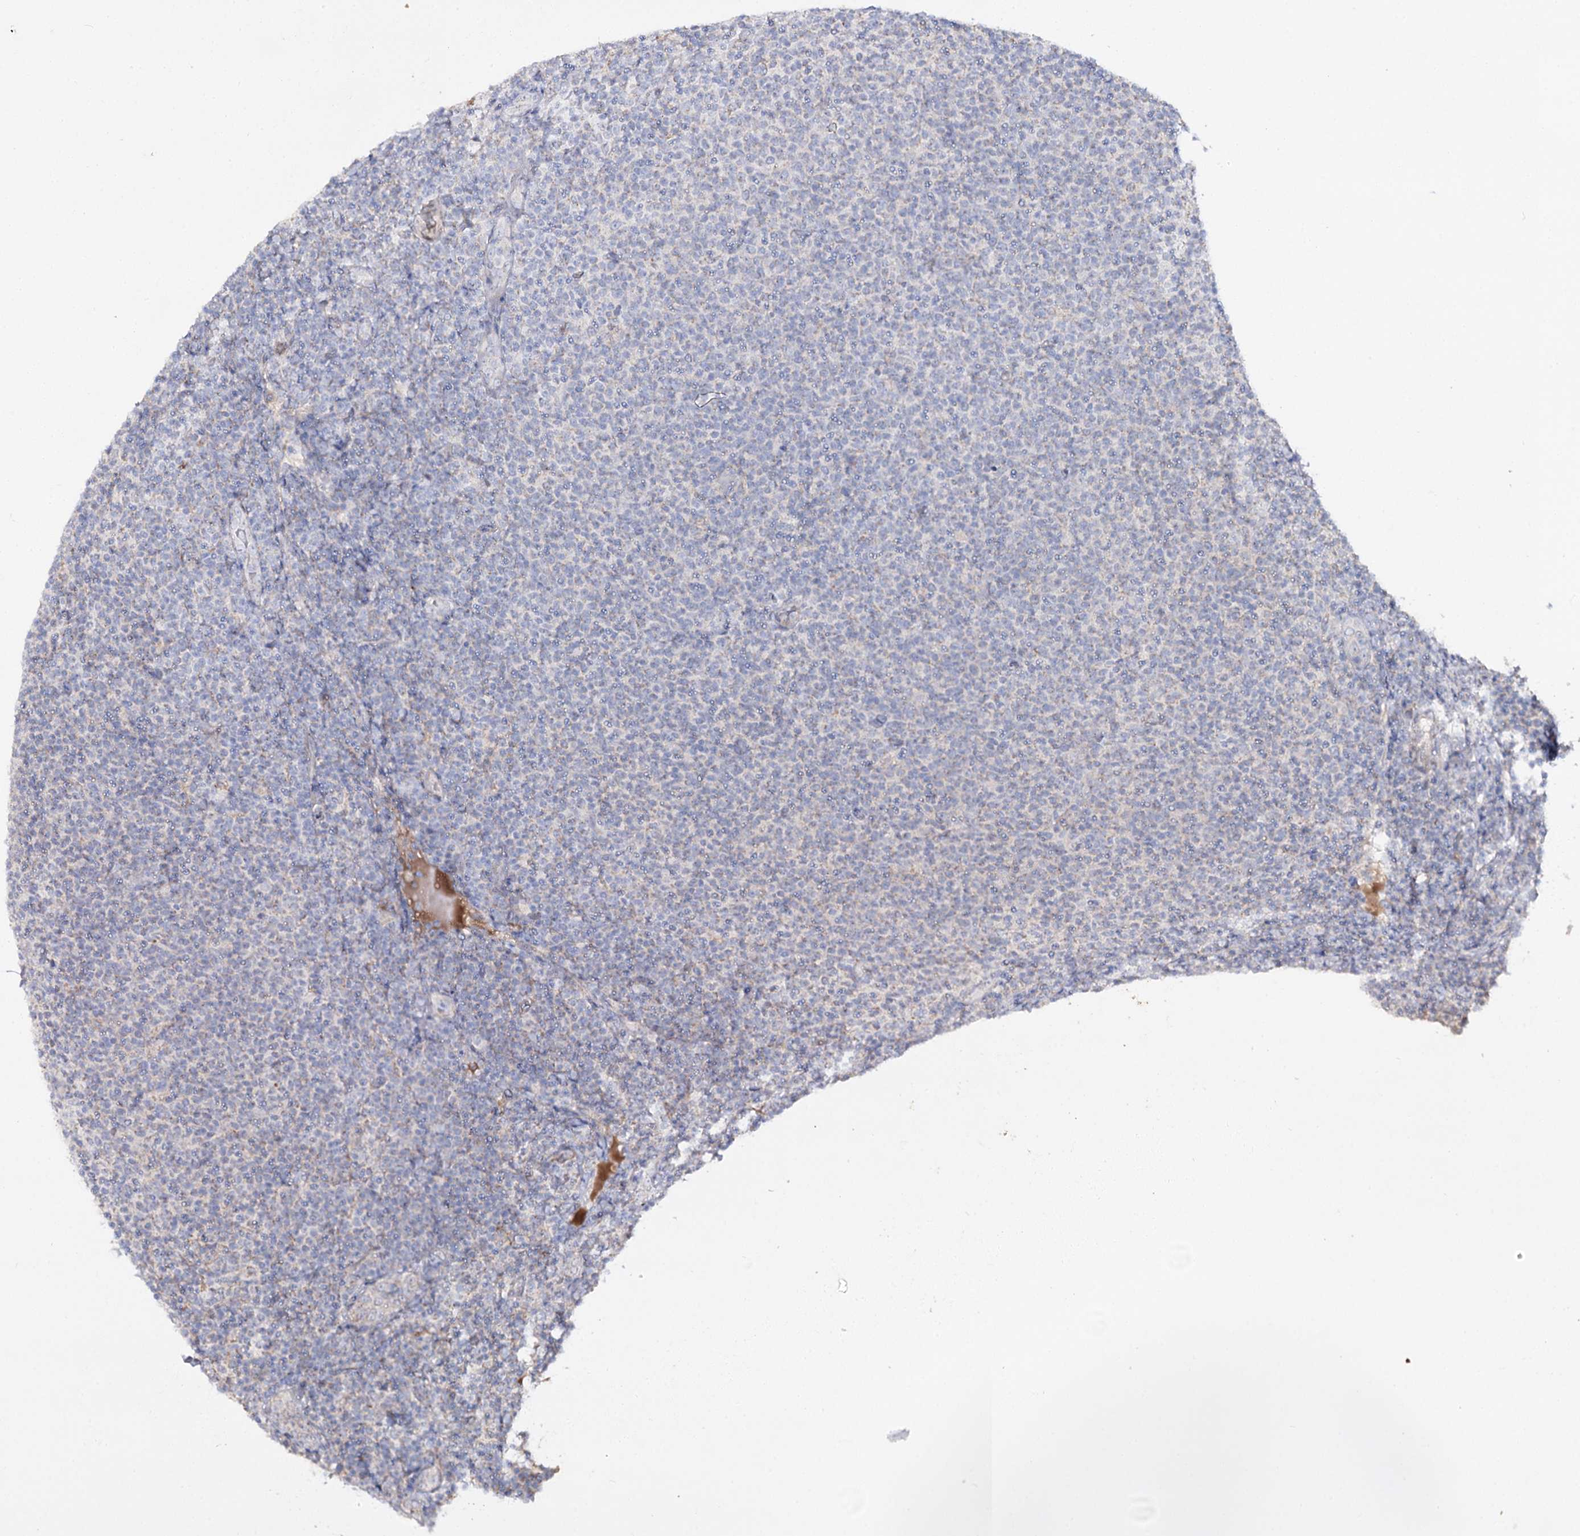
{"staining": {"intensity": "weak", "quantity": "<25%", "location": "cytoplasmic/membranous"}, "tissue": "lymphoma", "cell_type": "Tumor cells", "image_type": "cancer", "snomed": [{"axis": "morphology", "description": "Malignant lymphoma, non-Hodgkin's type, Low grade"}, {"axis": "topography", "description": "Lymph node"}], "caption": "An image of human lymphoma is negative for staining in tumor cells.", "gene": "C11orf80", "patient": {"sex": "male", "age": 66}}